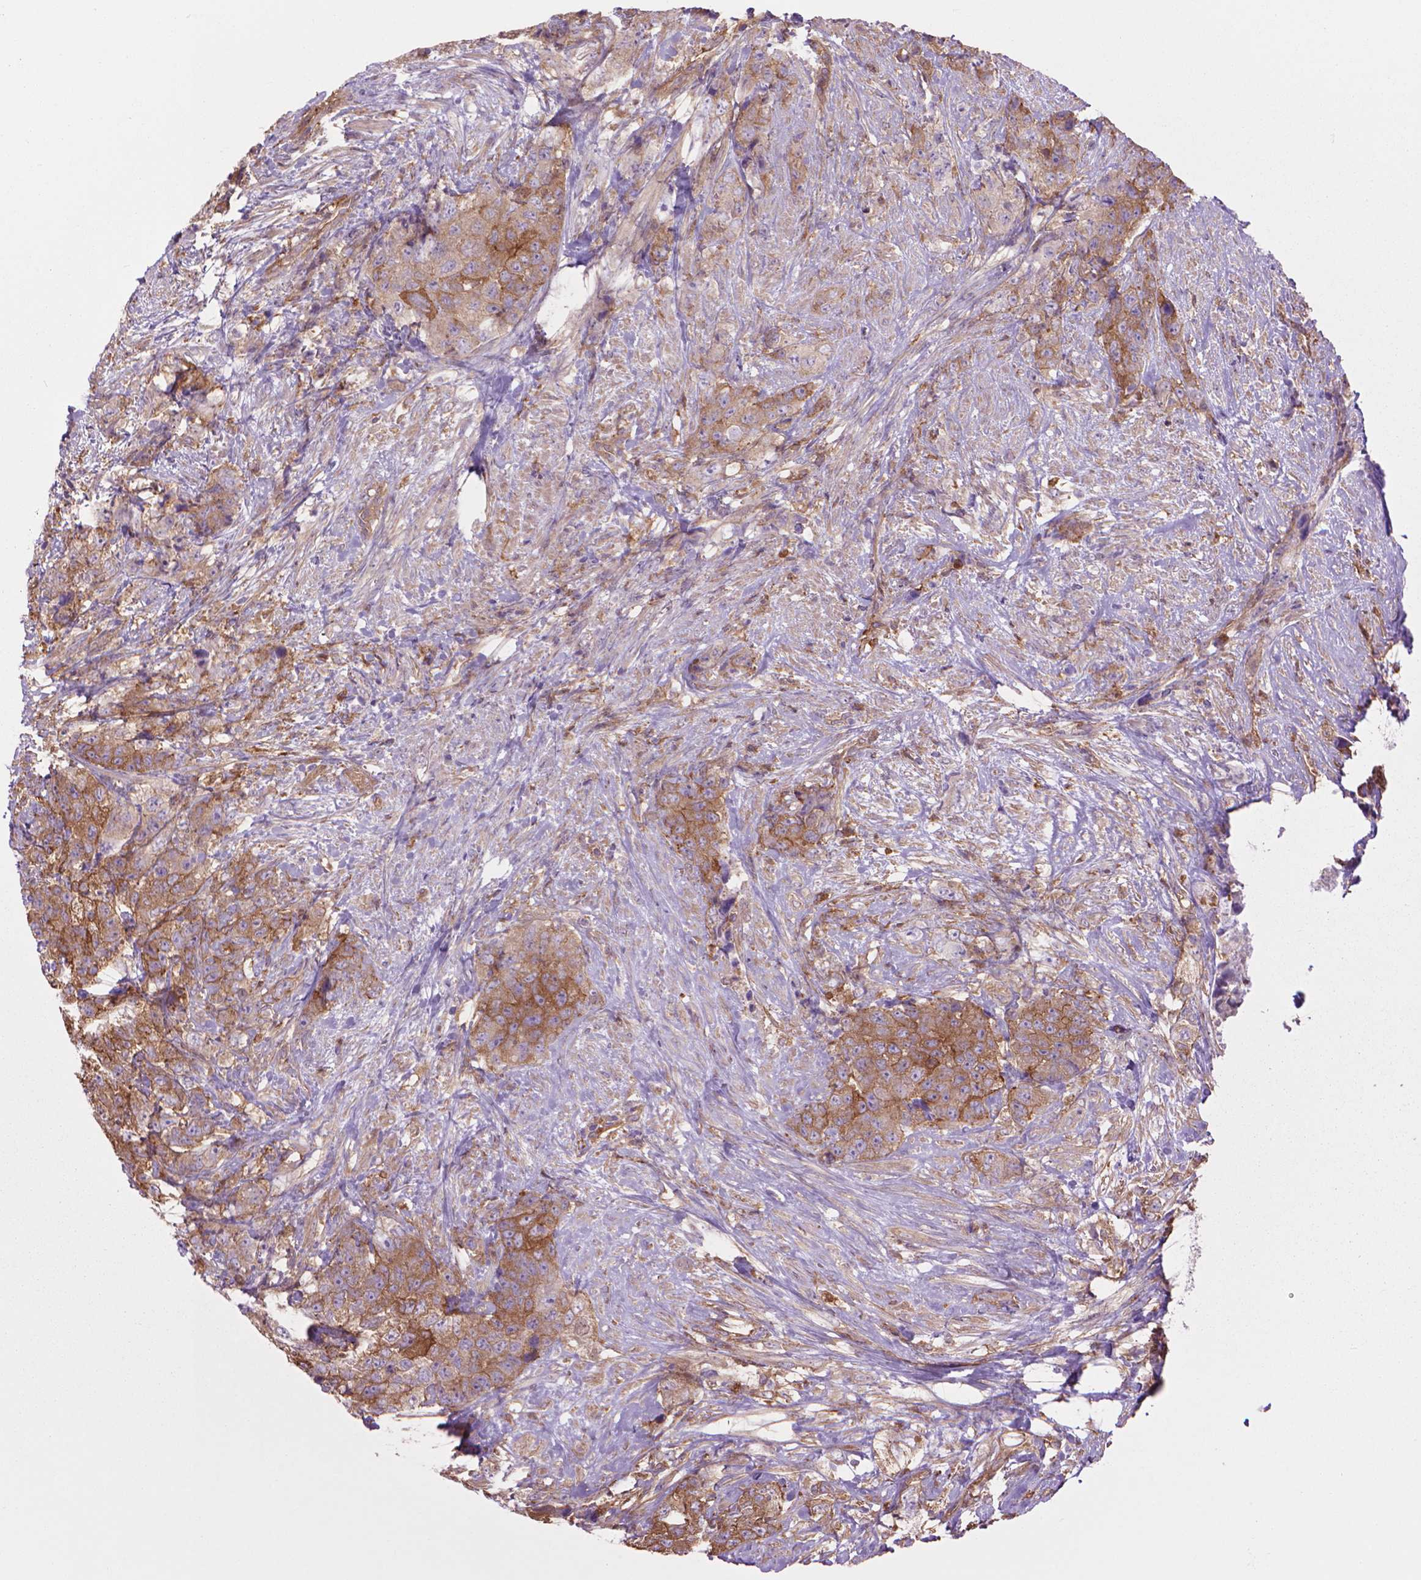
{"staining": {"intensity": "moderate", "quantity": ">75%", "location": "cytoplasmic/membranous"}, "tissue": "urothelial cancer", "cell_type": "Tumor cells", "image_type": "cancer", "snomed": [{"axis": "morphology", "description": "Urothelial carcinoma, High grade"}, {"axis": "topography", "description": "Urinary bladder"}], "caption": "Human urothelial cancer stained for a protein (brown) exhibits moderate cytoplasmic/membranous positive expression in about >75% of tumor cells.", "gene": "CORO1B", "patient": {"sex": "female", "age": 78}}